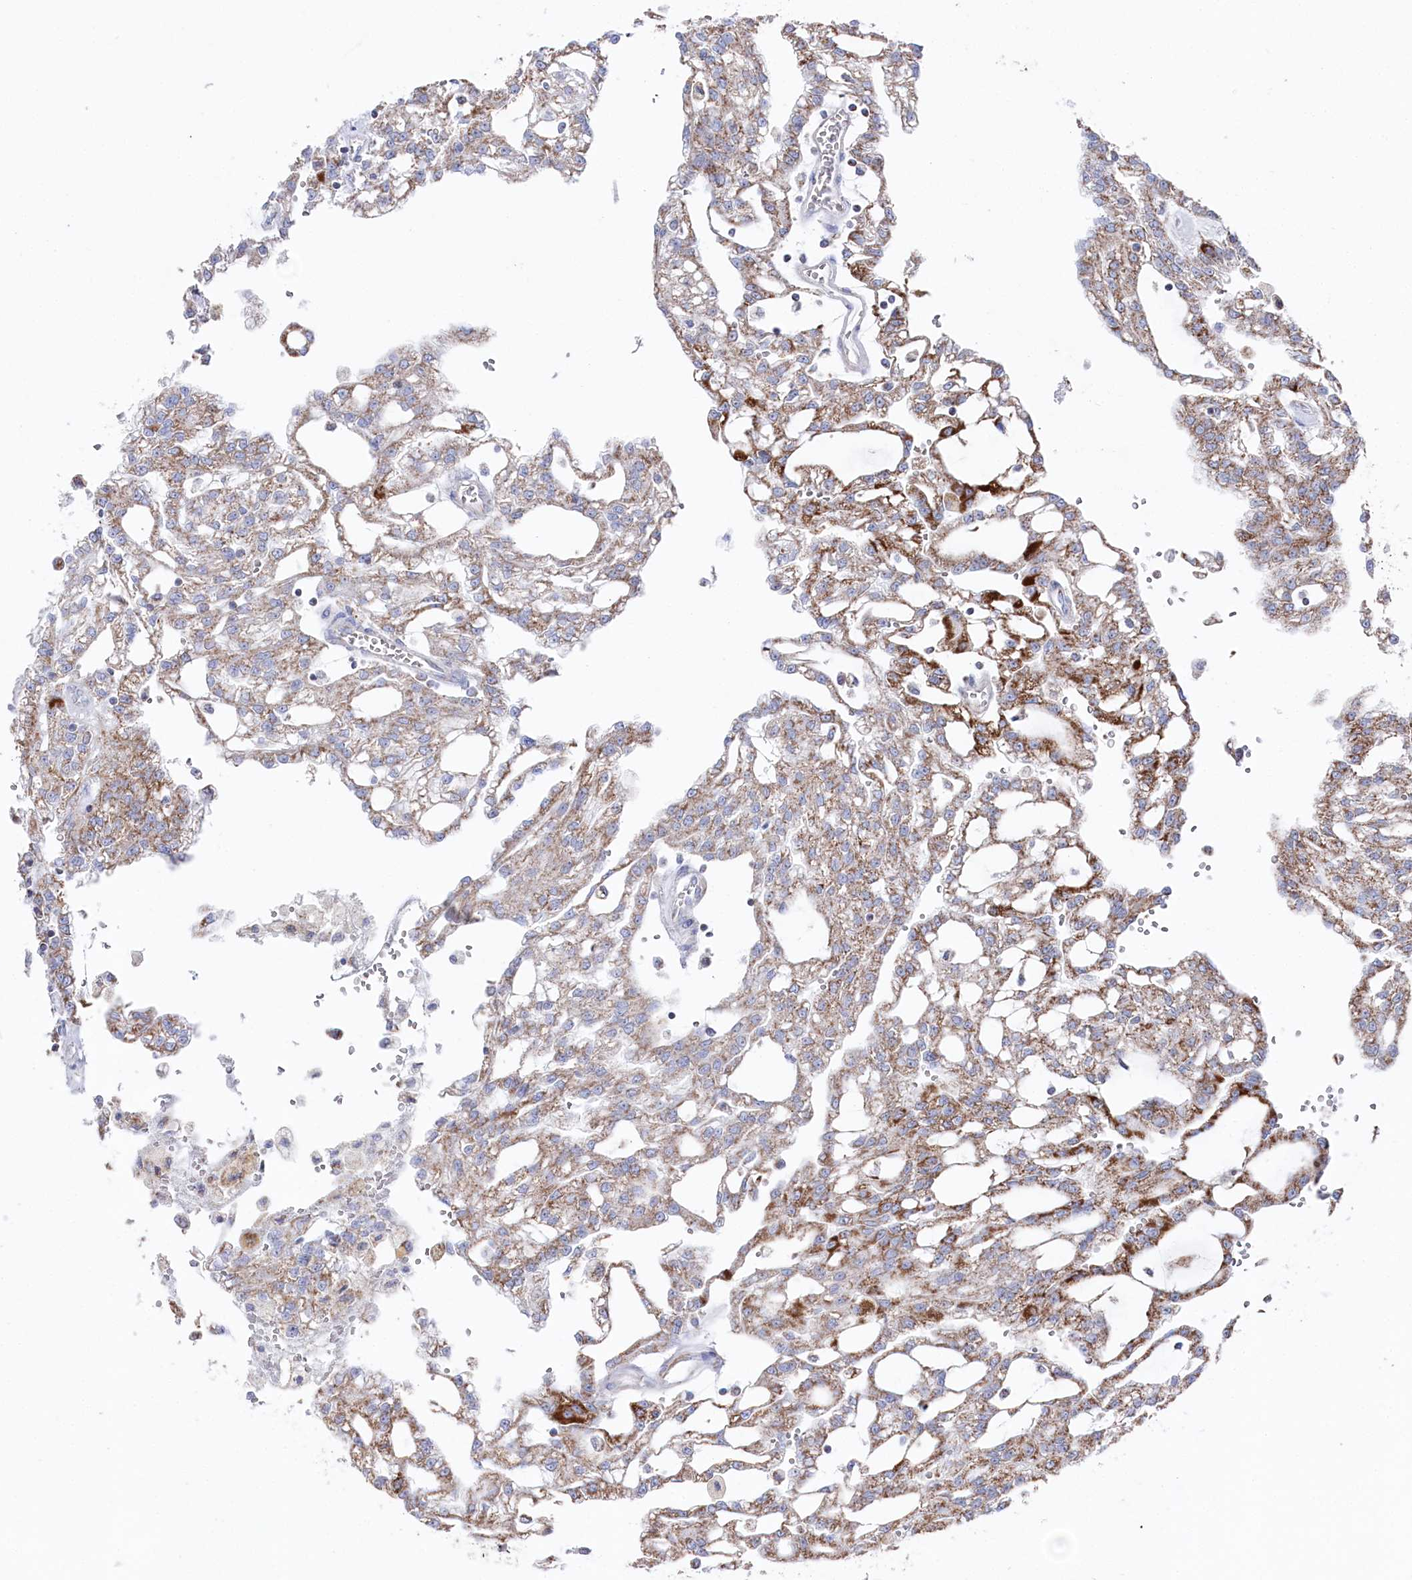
{"staining": {"intensity": "moderate", "quantity": ">75%", "location": "cytoplasmic/membranous"}, "tissue": "renal cancer", "cell_type": "Tumor cells", "image_type": "cancer", "snomed": [{"axis": "morphology", "description": "Adenocarcinoma, NOS"}, {"axis": "topography", "description": "Kidney"}], "caption": "Immunohistochemical staining of renal adenocarcinoma demonstrates medium levels of moderate cytoplasmic/membranous expression in about >75% of tumor cells. The protein of interest is shown in brown color, while the nuclei are stained blue.", "gene": "GLS2", "patient": {"sex": "male", "age": 63}}